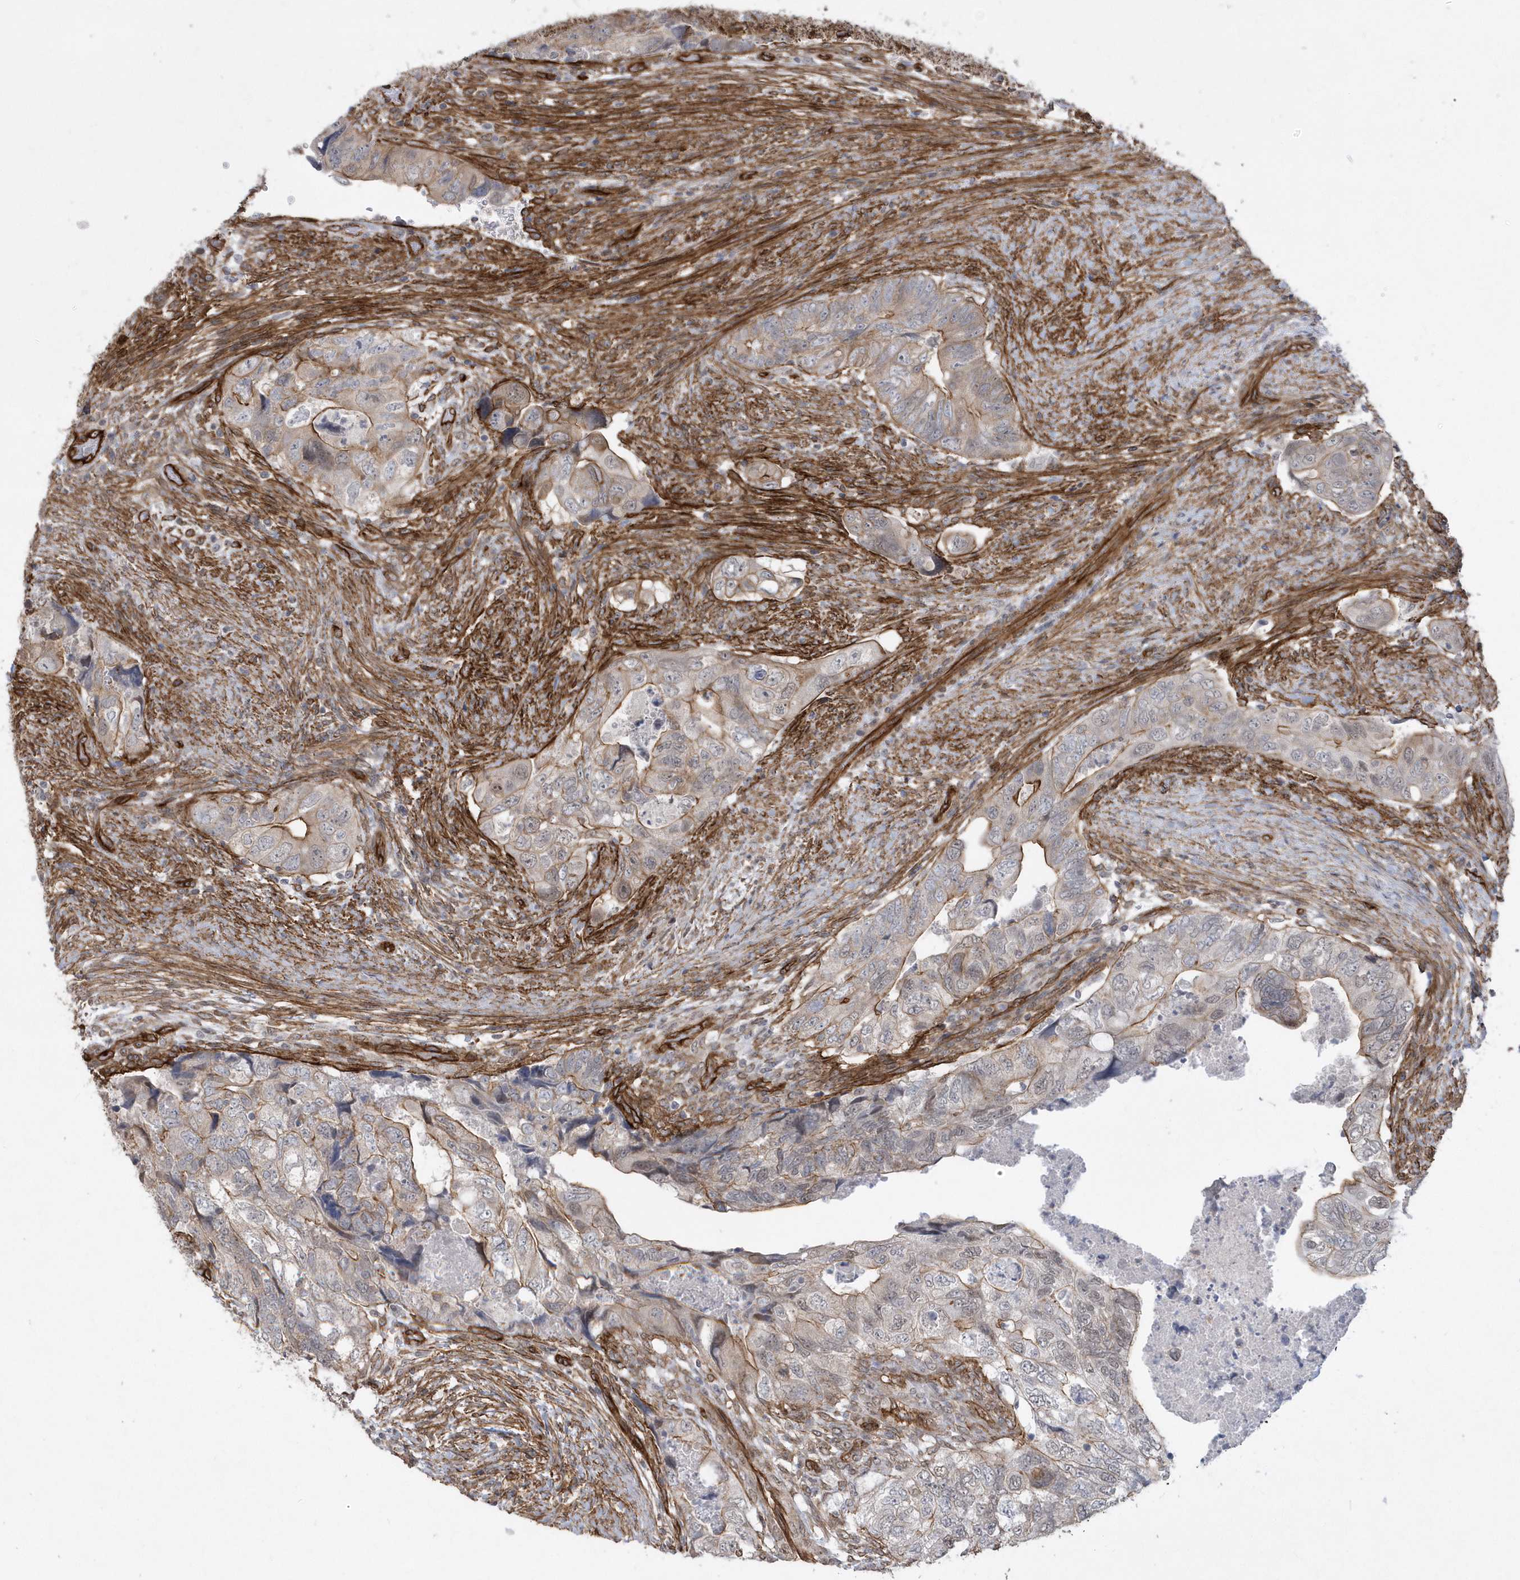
{"staining": {"intensity": "moderate", "quantity": "<25%", "location": "cytoplasmic/membranous"}, "tissue": "colorectal cancer", "cell_type": "Tumor cells", "image_type": "cancer", "snomed": [{"axis": "morphology", "description": "Adenocarcinoma, NOS"}, {"axis": "topography", "description": "Rectum"}], "caption": "High-magnification brightfield microscopy of colorectal cancer stained with DAB (3,3'-diaminobenzidine) (brown) and counterstained with hematoxylin (blue). tumor cells exhibit moderate cytoplasmic/membranous staining is appreciated in about<25% of cells.", "gene": "RAI14", "patient": {"sex": "male", "age": 63}}